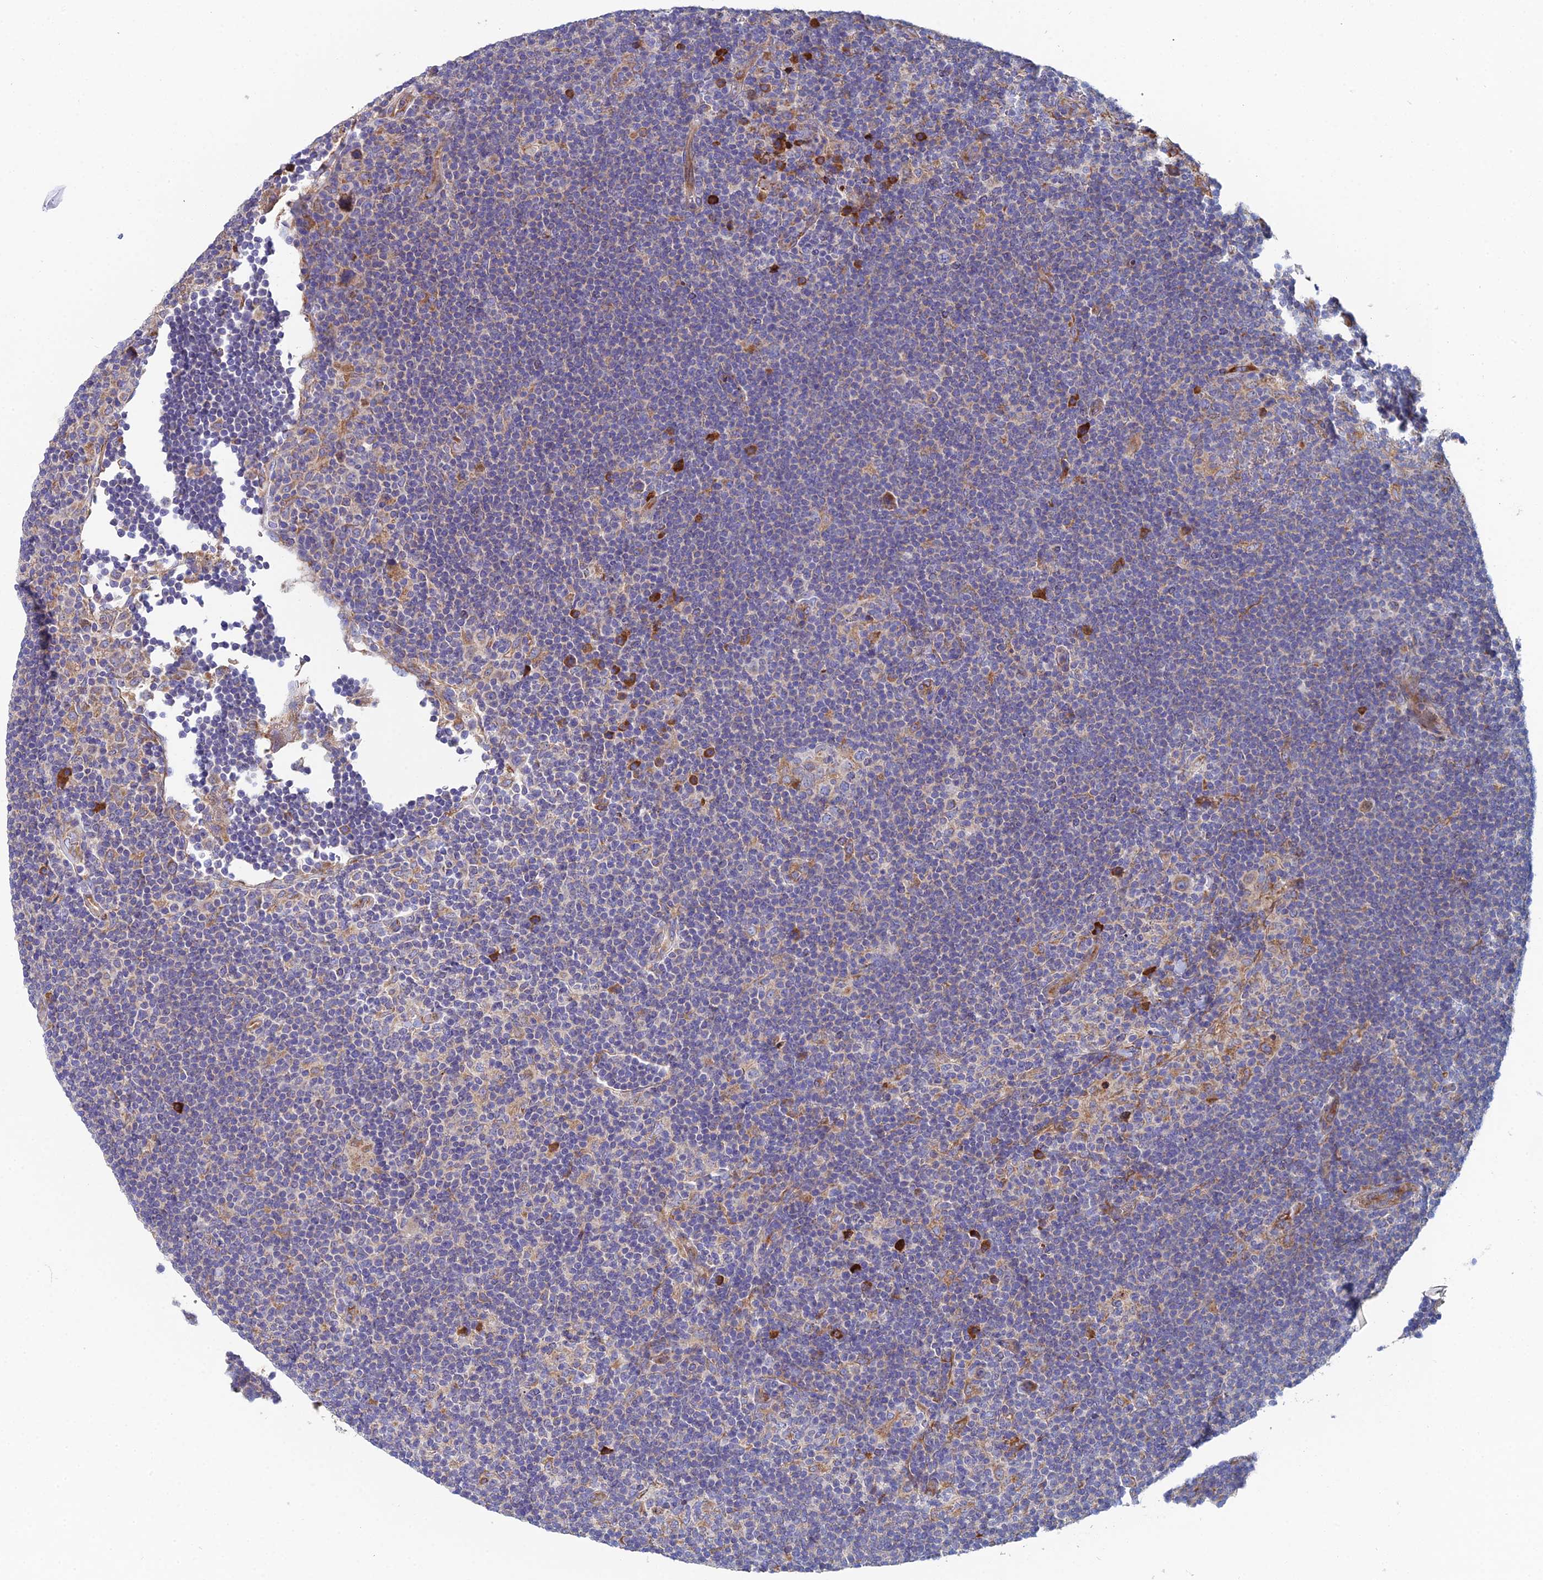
{"staining": {"intensity": "weak", "quantity": "<25%", "location": "cytoplasmic/membranous"}, "tissue": "lymphoma", "cell_type": "Tumor cells", "image_type": "cancer", "snomed": [{"axis": "morphology", "description": "Hodgkin's disease, NOS"}, {"axis": "topography", "description": "Lymph node"}], "caption": "Lymphoma was stained to show a protein in brown. There is no significant staining in tumor cells.", "gene": "CLCN3", "patient": {"sex": "female", "age": 57}}